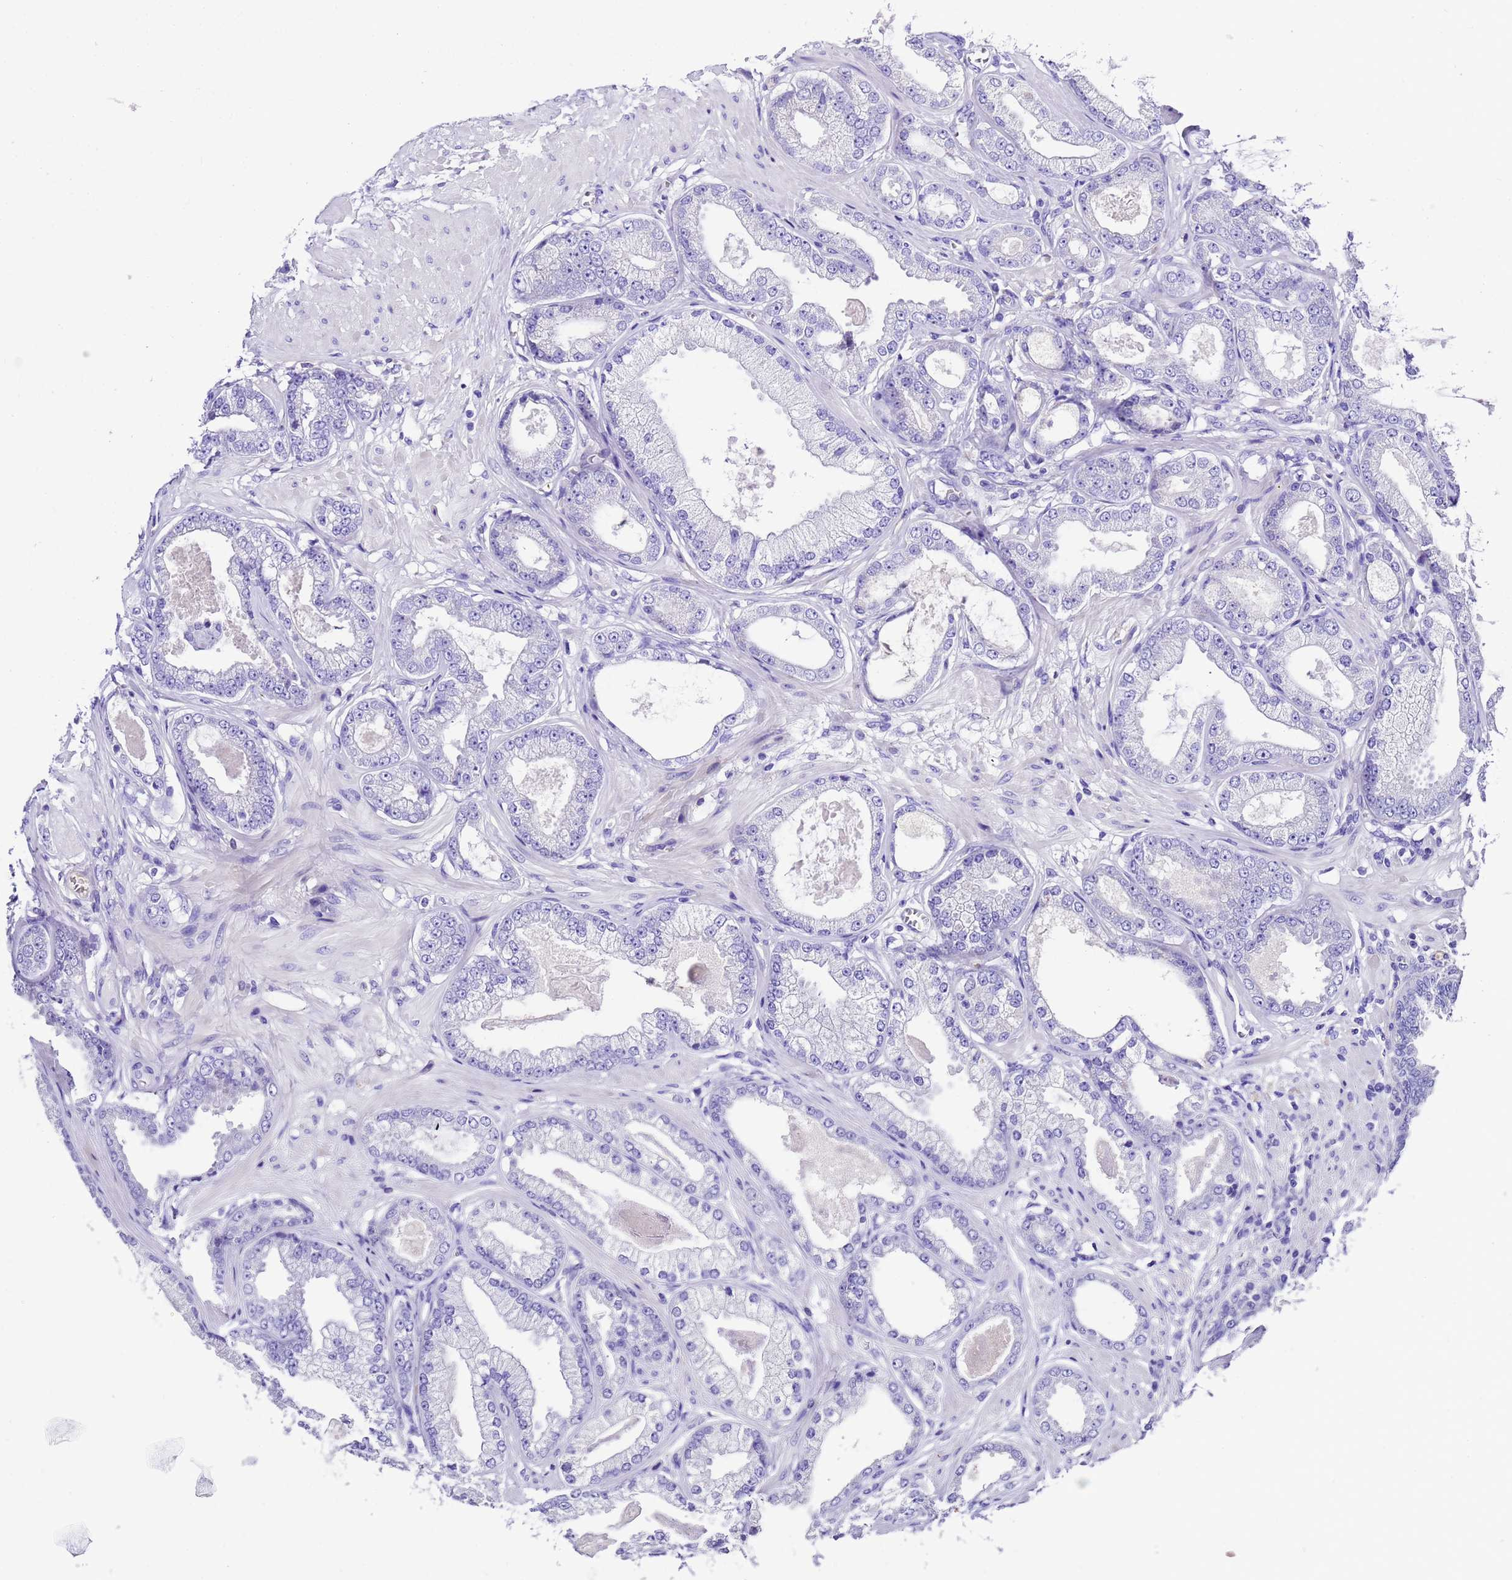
{"staining": {"intensity": "negative", "quantity": "none", "location": "none"}, "tissue": "prostate cancer", "cell_type": "Tumor cells", "image_type": "cancer", "snomed": [{"axis": "morphology", "description": "Adenocarcinoma, Low grade"}, {"axis": "topography", "description": "Prostate"}], "caption": "The image exhibits no staining of tumor cells in prostate cancer (low-grade adenocarcinoma).", "gene": "UGT2A1", "patient": {"sex": "male", "age": 64}}